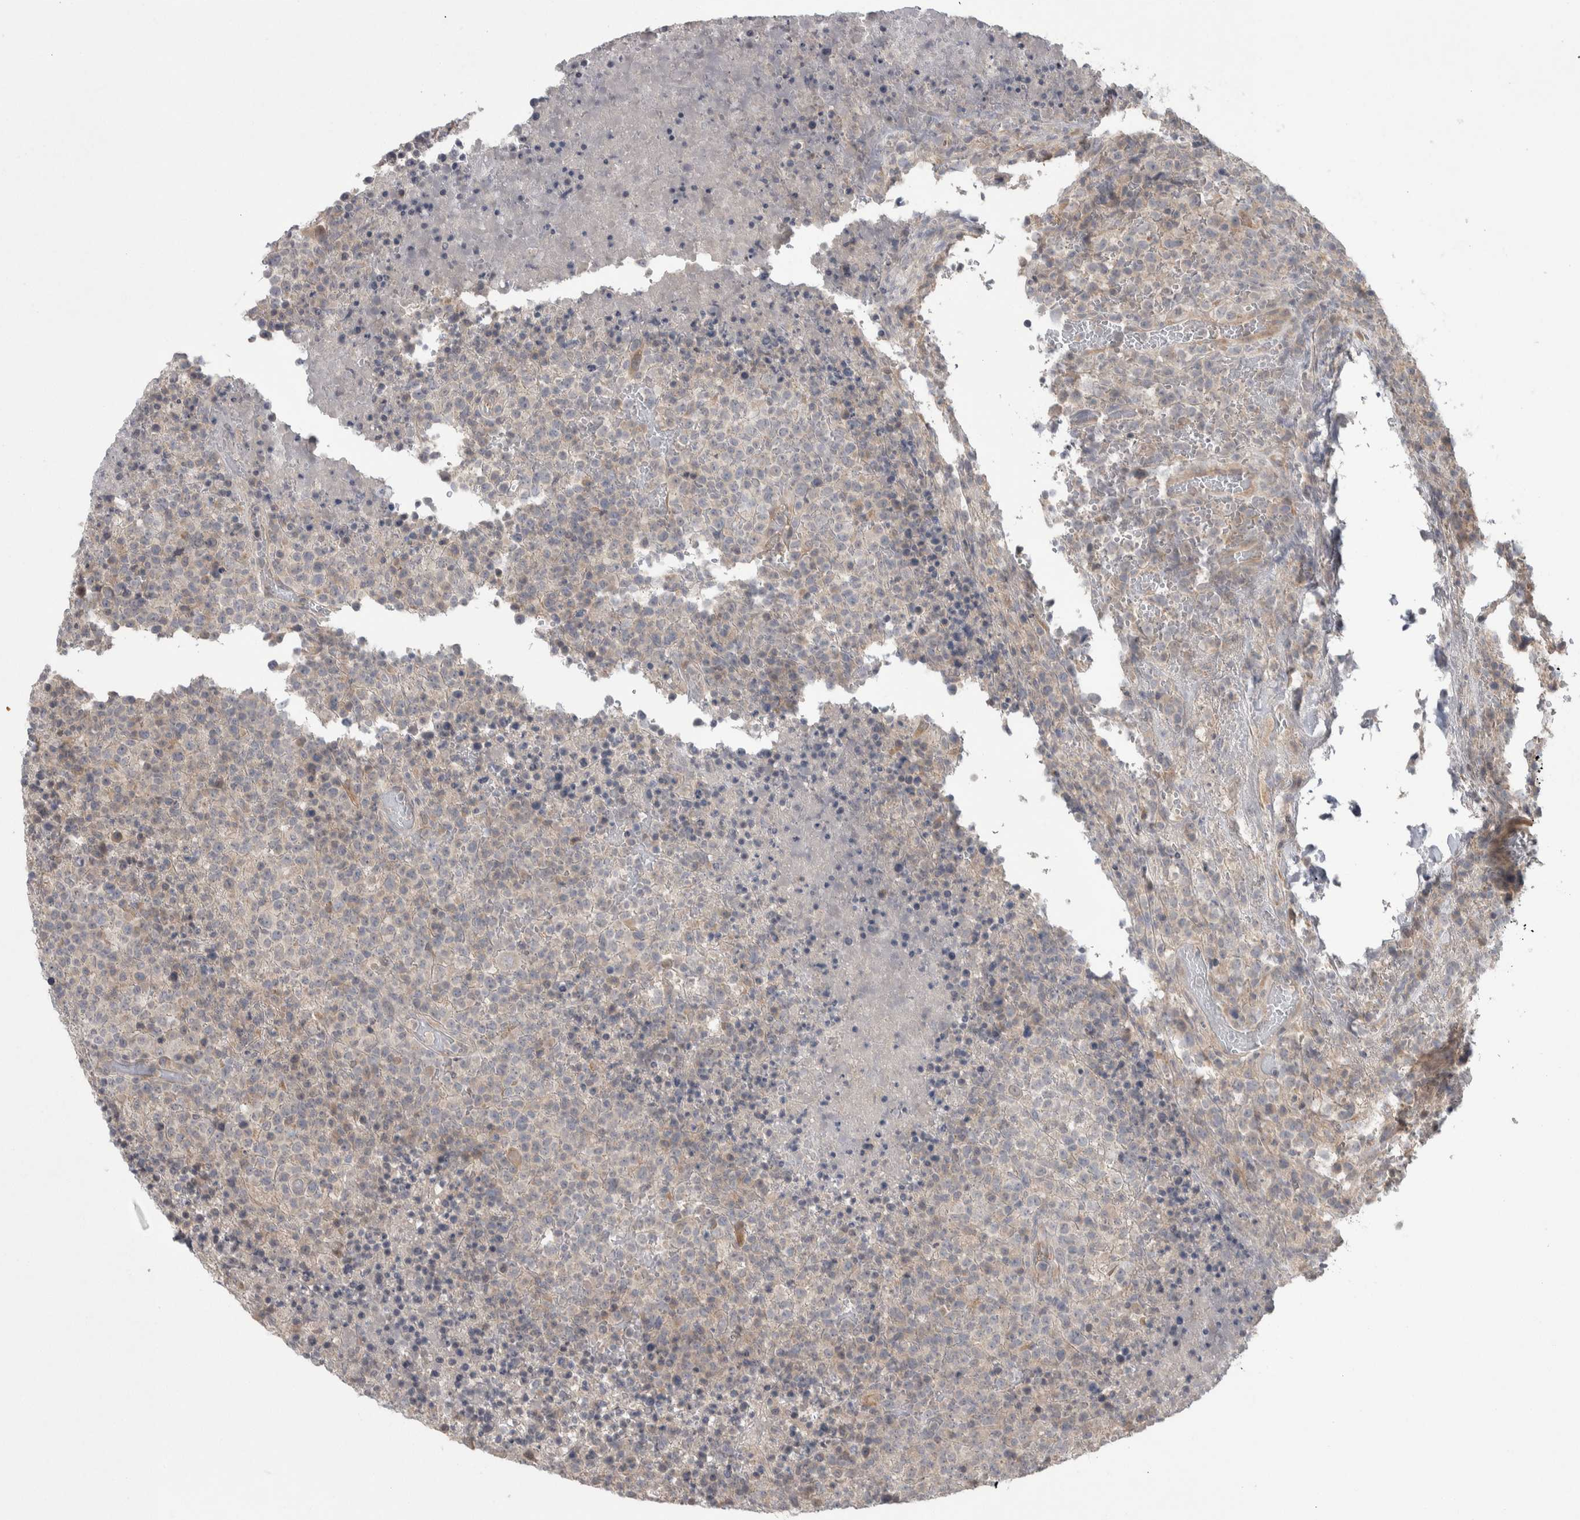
{"staining": {"intensity": "weak", "quantity": "<25%", "location": "cytoplasmic/membranous"}, "tissue": "lymphoma", "cell_type": "Tumor cells", "image_type": "cancer", "snomed": [{"axis": "morphology", "description": "Malignant lymphoma, non-Hodgkin's type, High grade"}, {"axis": "topography", "description": "Lymph node"}], "caption": "High power microscopy image of an immunohistochemistry (IHC) photomicrograph of lymphoma, revealing no significant positivity in tumor cells.", "gene": "CUL2", "patient": {"sex": "male", "age": 13}}